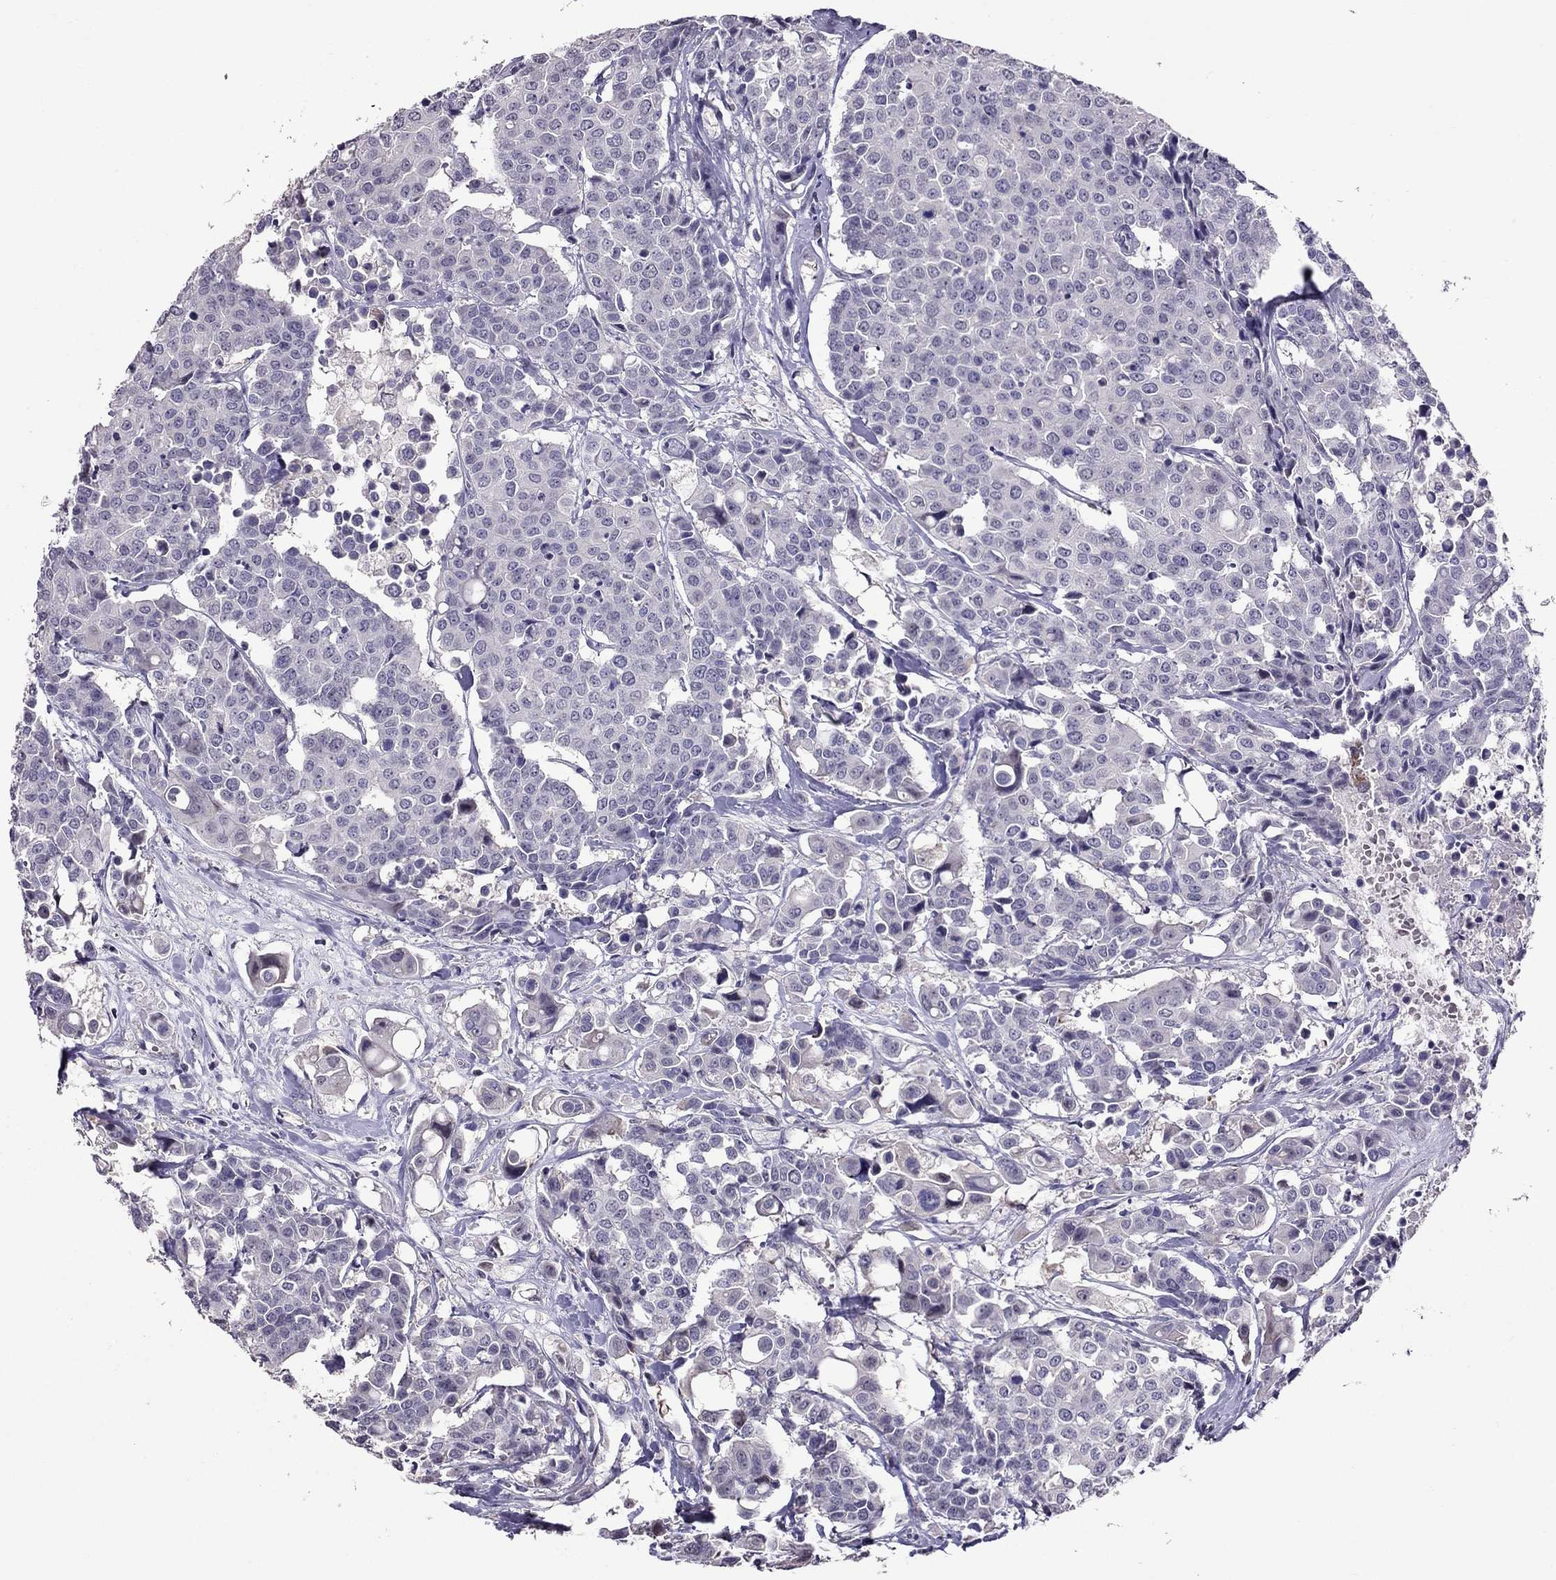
{"staining": {"intensity": "negative", "quantity": "none", "location": "none"}, "tissue": "carcinoid", "cell_type": "Tumor cells", "image_type": "cancer", "snomed": [{"axis": "morphology", "description": "Carcinoid, malignant, NOS"}, {"axis": "topography", "description": "Colon"}], "caption": "The micrograph shows no staining of tumor cells in carcinoid (malignant).", "gene": "LRRC46", "patient": {"sex": "male", "age": 81}}